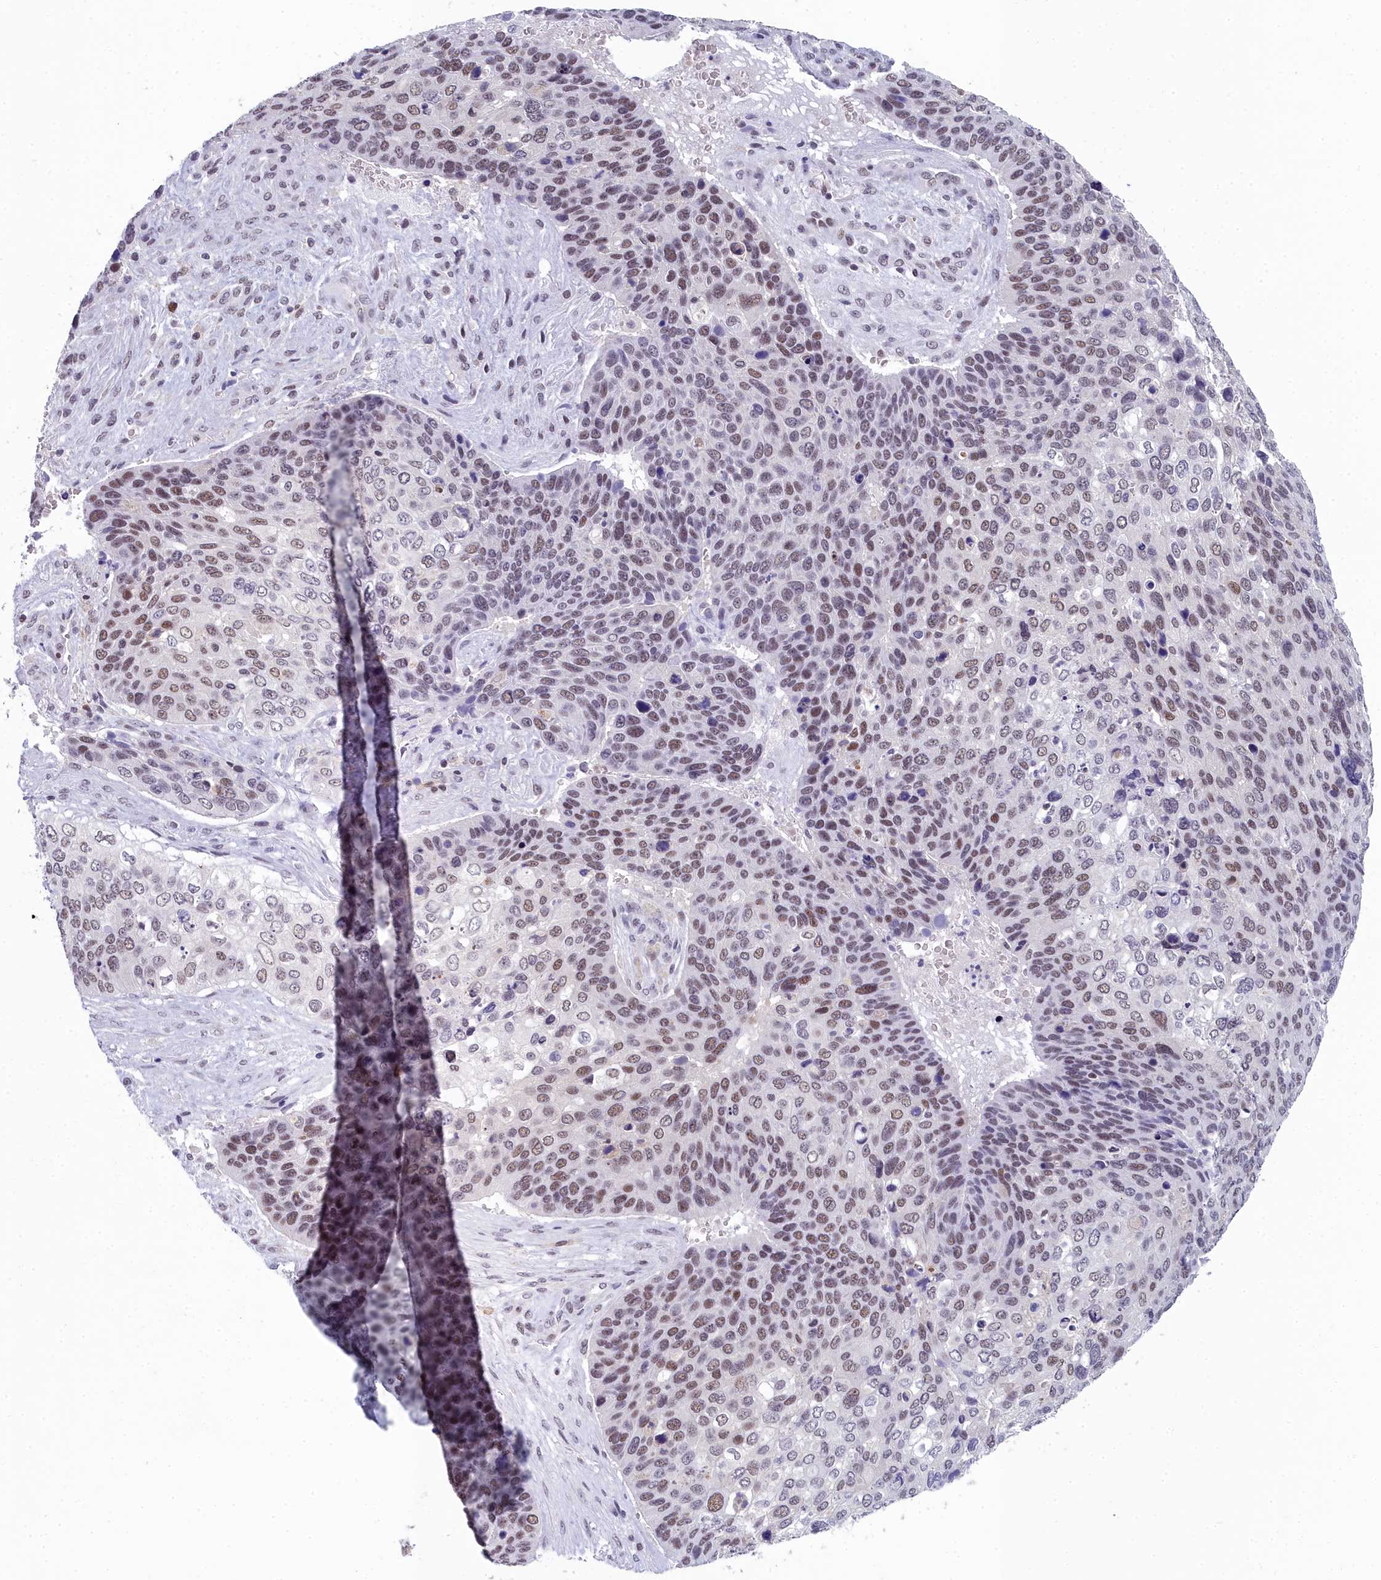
{"staining": {"intensity": "moderate", "quantity": "25%-75%", "location": "nuclear"}, "tissue": "skin cancer", "cell_type": "Tumor cells", "image_type": "cancer", "snomed": [{"axis": "morphology", "description": "Basal cell carcinoma"}, {"axis": "topography", "description": "Skin"}], "caption": "This micrograph exhibits IHC staining of skin basal cell carcinoma, with medium moderate nuclear expression in approximately 25%-75% of tumor cells.", "gene": "CCDC97", "patient": {"sex": "female", "age": 74}}